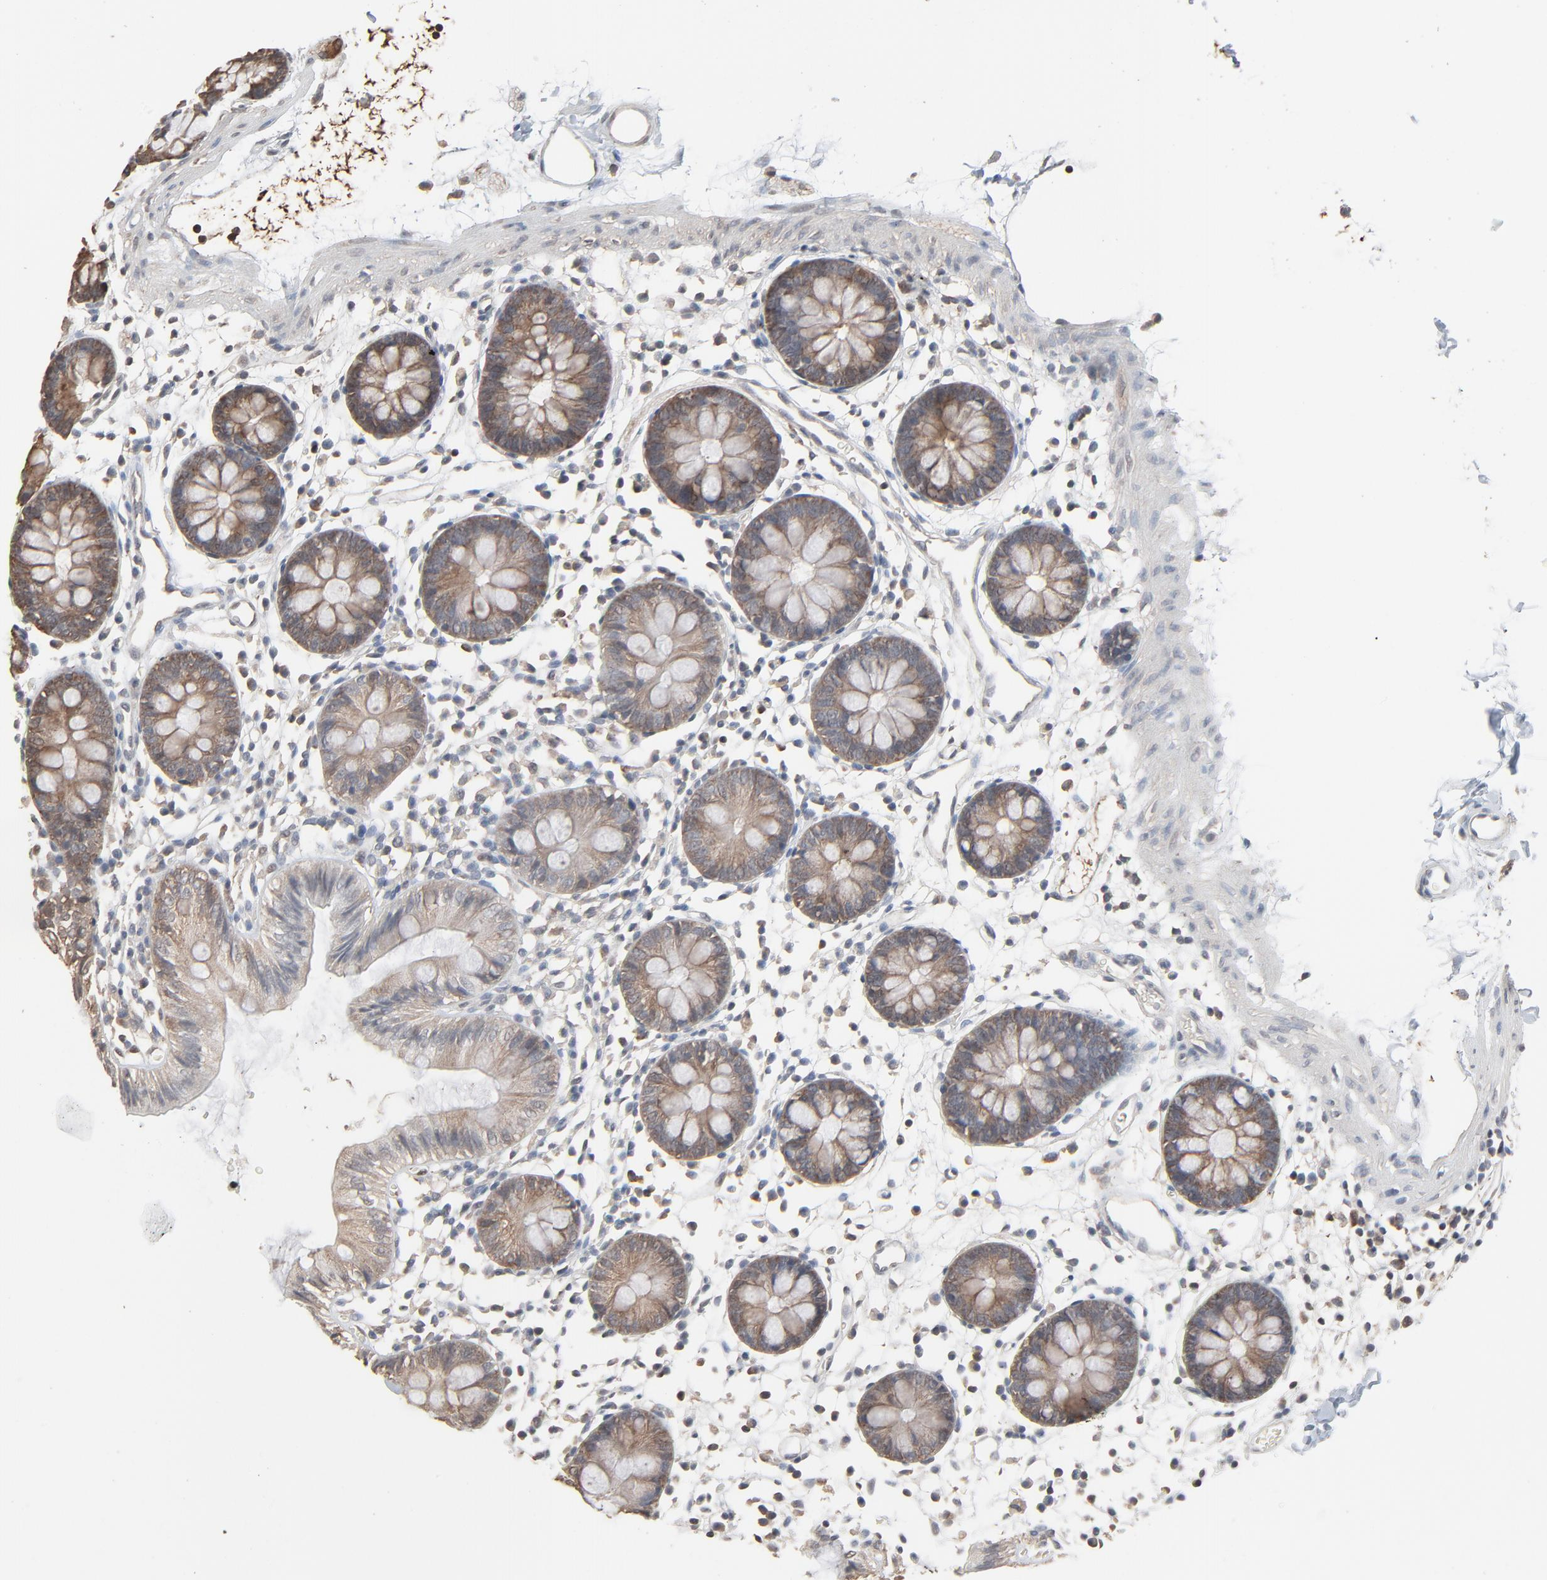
{"staining": {"intensity": "negative", "quantity": "none", "location": "none"}, "tissue": "colon", "cell_type": "Endothelial cells", "image_type": "normal", "snomed": [{"axis": "morphology", "description": "Normal tissue, NOS"}, {"axis": "topography", "description": "Colon"}], "caption": "Colon stained for a protein using immunohistochemistry shows no expression endothelial cells.", "gene": "CCT5", "patient": {"sex": "male", "age": 14}}